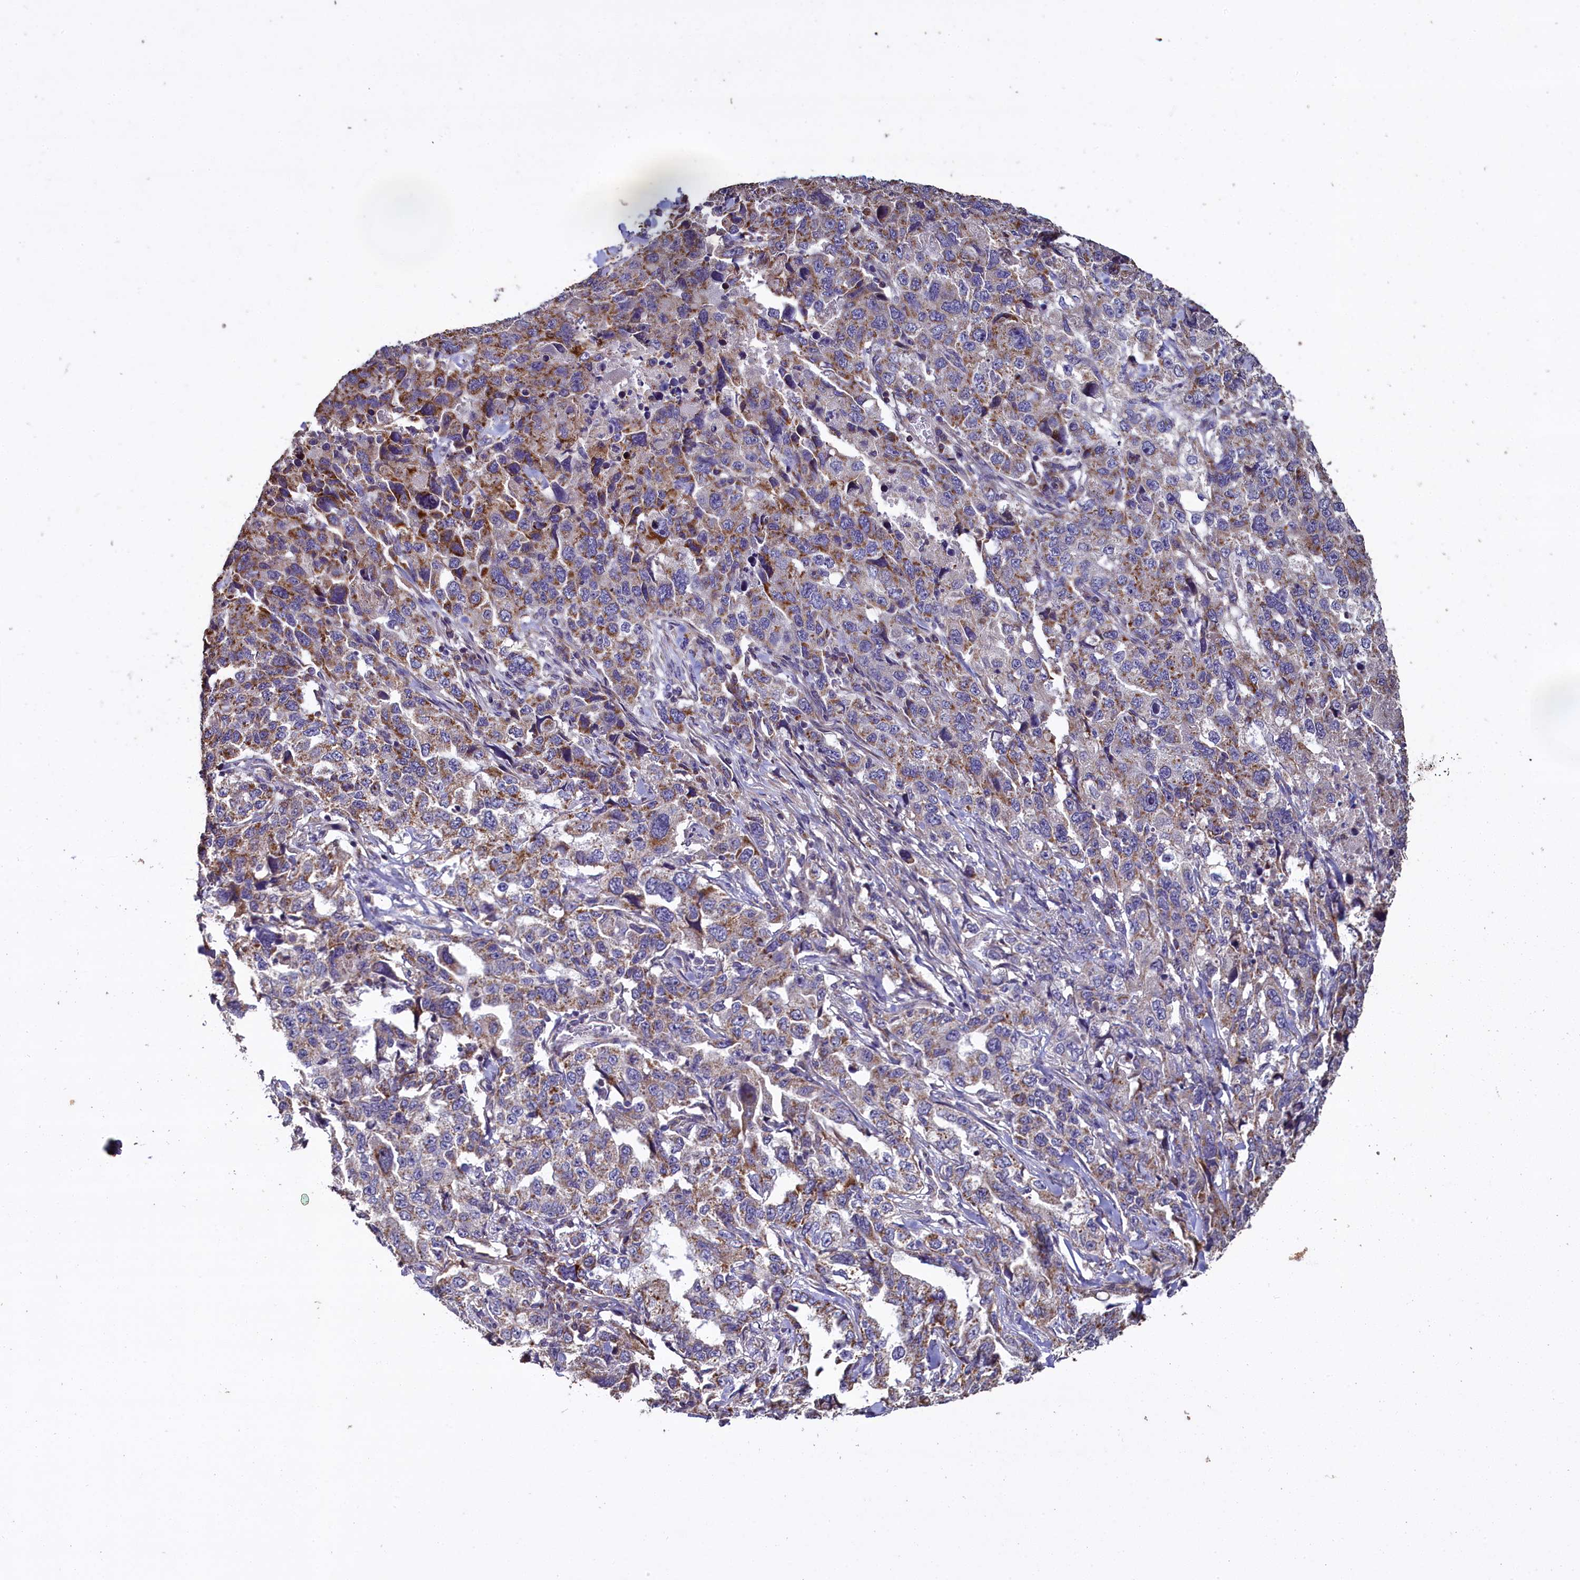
{"staining": {"intensity": "moderate", "quantity": "<25%", "location": "cytoplasmic/membranous"}, "tissue": "lung cancer", "cell_type": "Tumor cells", "image_type": "cancer", "snomed": [{"axis": "morphology", "description": "Adenocarcinoma, NOS"}, {"axis": "topography", "description": "Lung"}], "caption": "Immunohistochemical staining of lung cancer (adenocarcinoma) reveals low levels of moderate cytoplasmic/membranous protein staining in approximately <25% of tumor cells.", "gene": "COQ9", "patient": {"sex": "female", "age": 51}}